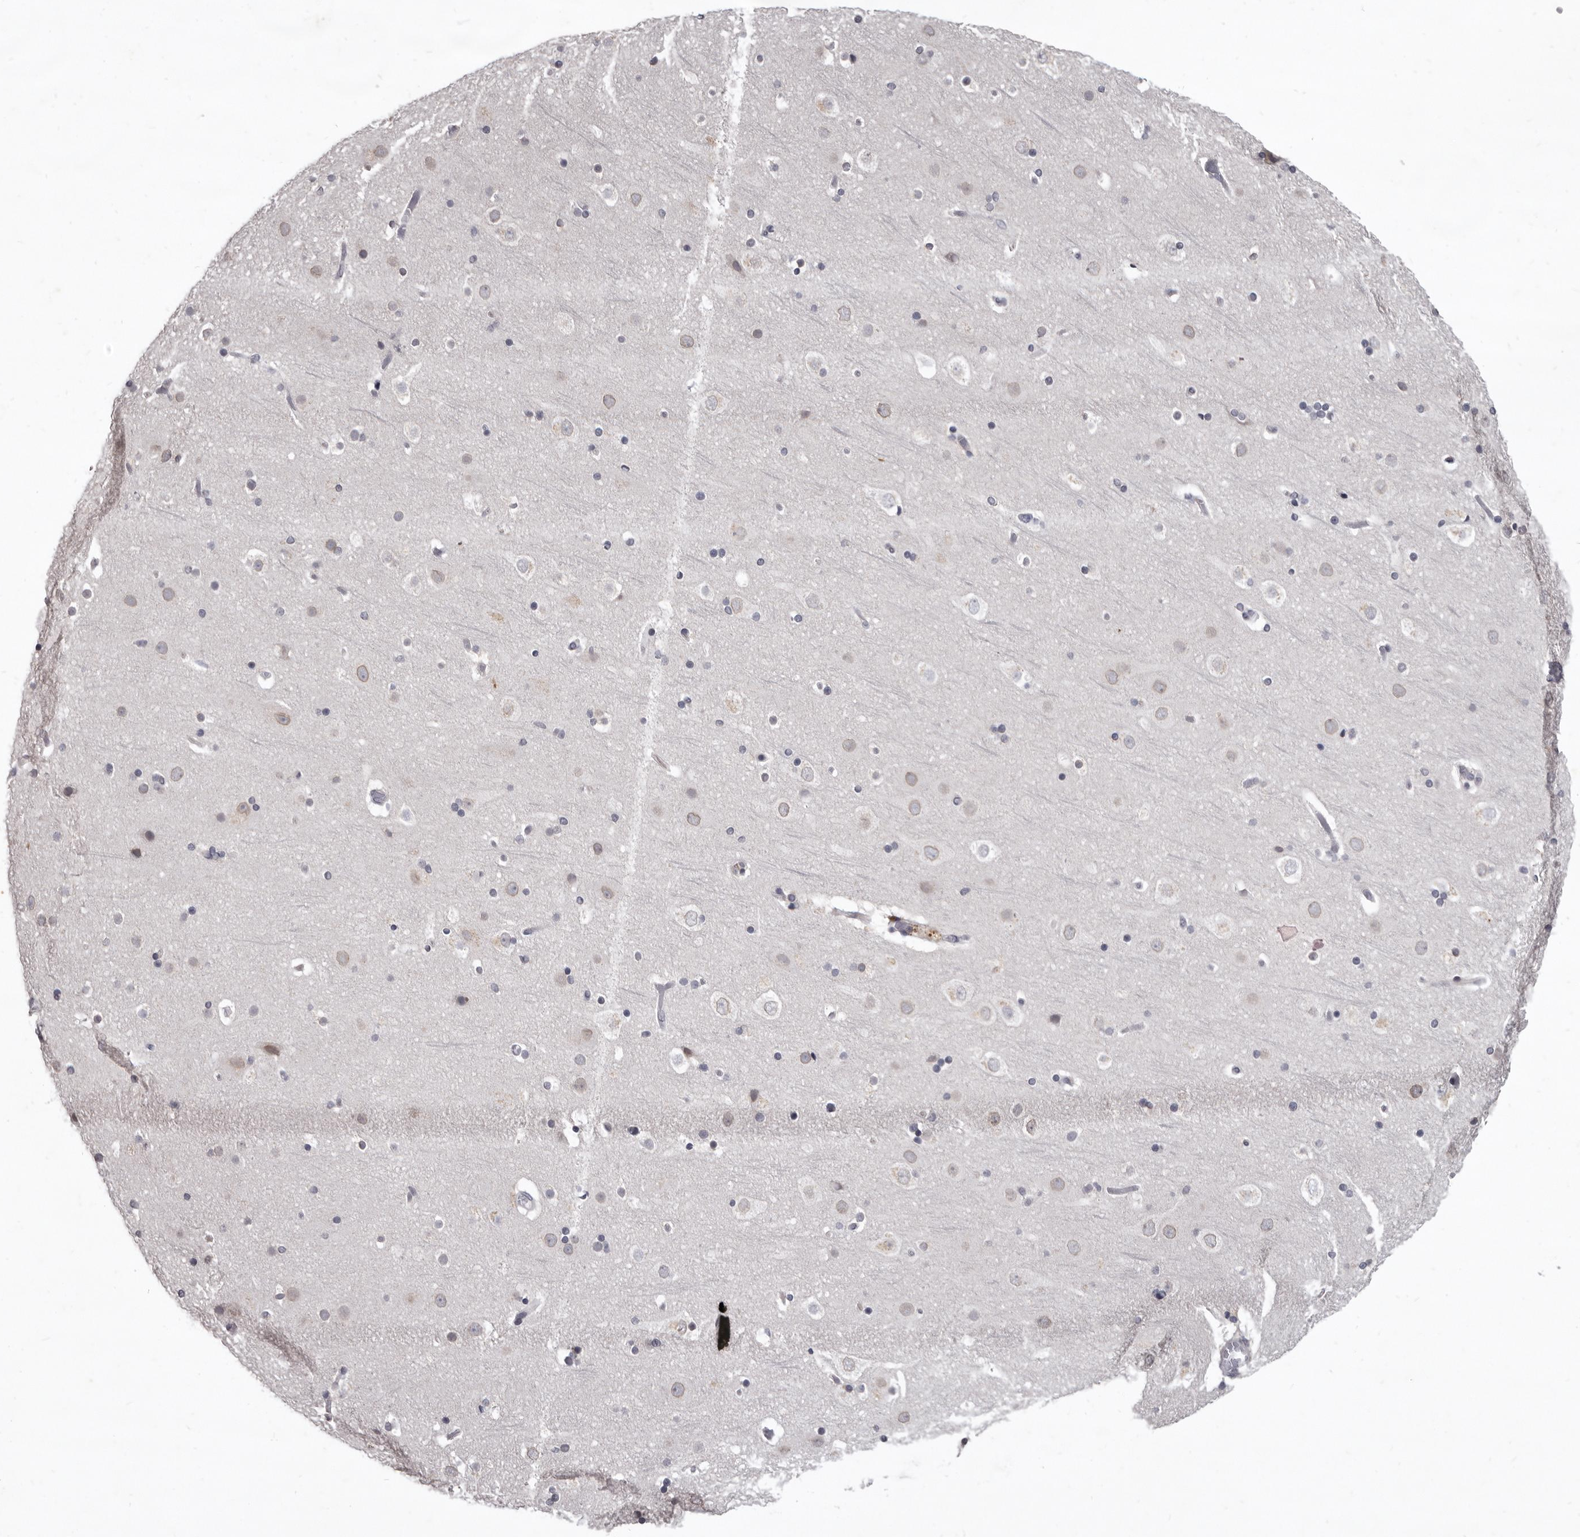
{"staining": {"intensity": "negative", "quantity": "none", "location": "none"}, "tissue": "cerebral cortex", "cell_type": "Endothelial cells", "image_type": "normal", "snomed": [{"axis": "morphology", "description": "Normal tissue, NOS"}, {"axis": "topography", "description": "Cerebral cortex"}], "caption": "A histopathology image of cerebral cortex stained for a protein shows no brown staining in endothelial cells. (DAB (3,3'-diaminobenzidine) IHC with hematoxylin counter stain).", "gene": "SULT1E1", "patient": {"sex": "male", "age": 57}}